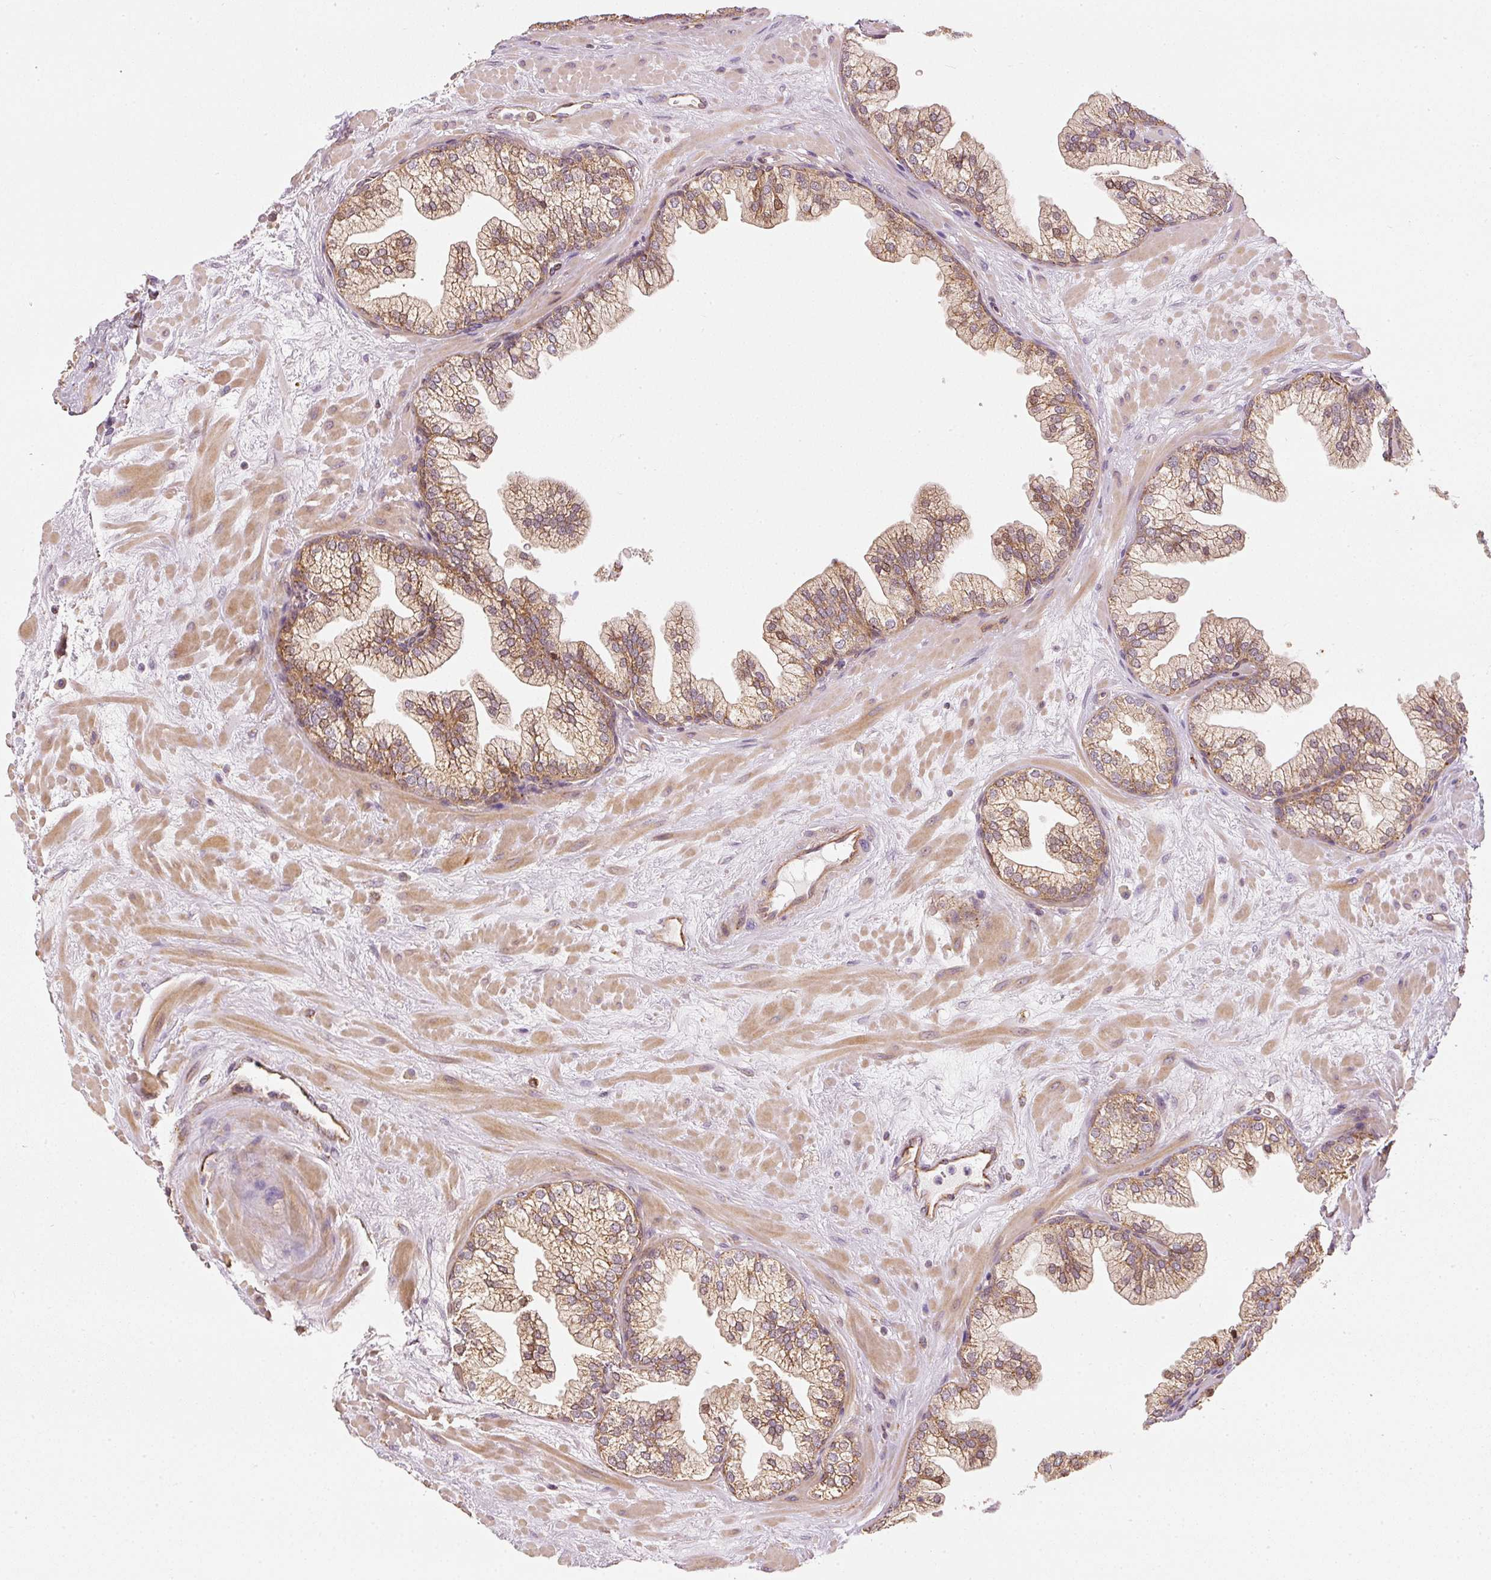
{"staining": {"intensity": "moderate", "quantity": ">75%", "location": "cytoplasmic/membranous,nuclear"}, "tissue": "prostate", "cell_type": "Glandular cells", "image_type": "normal", "snomed": [{"axis": "morphology", "description": "Normal tissue, NOS"}, {"axis": "topography", "description": "Prostate"}, {"axis": "topography", "description": "Peripheral nerve tissue"}], "caption": "This image reveals immunohistochemistry (IHC) staining of unremarkable prostate, with medium moderate cytoplasmic/membranous,nuclear positivity in about >75% of glandular cells.", "gene": "MTHFD1L", "patient": {"sex": "male", "age": 61}}